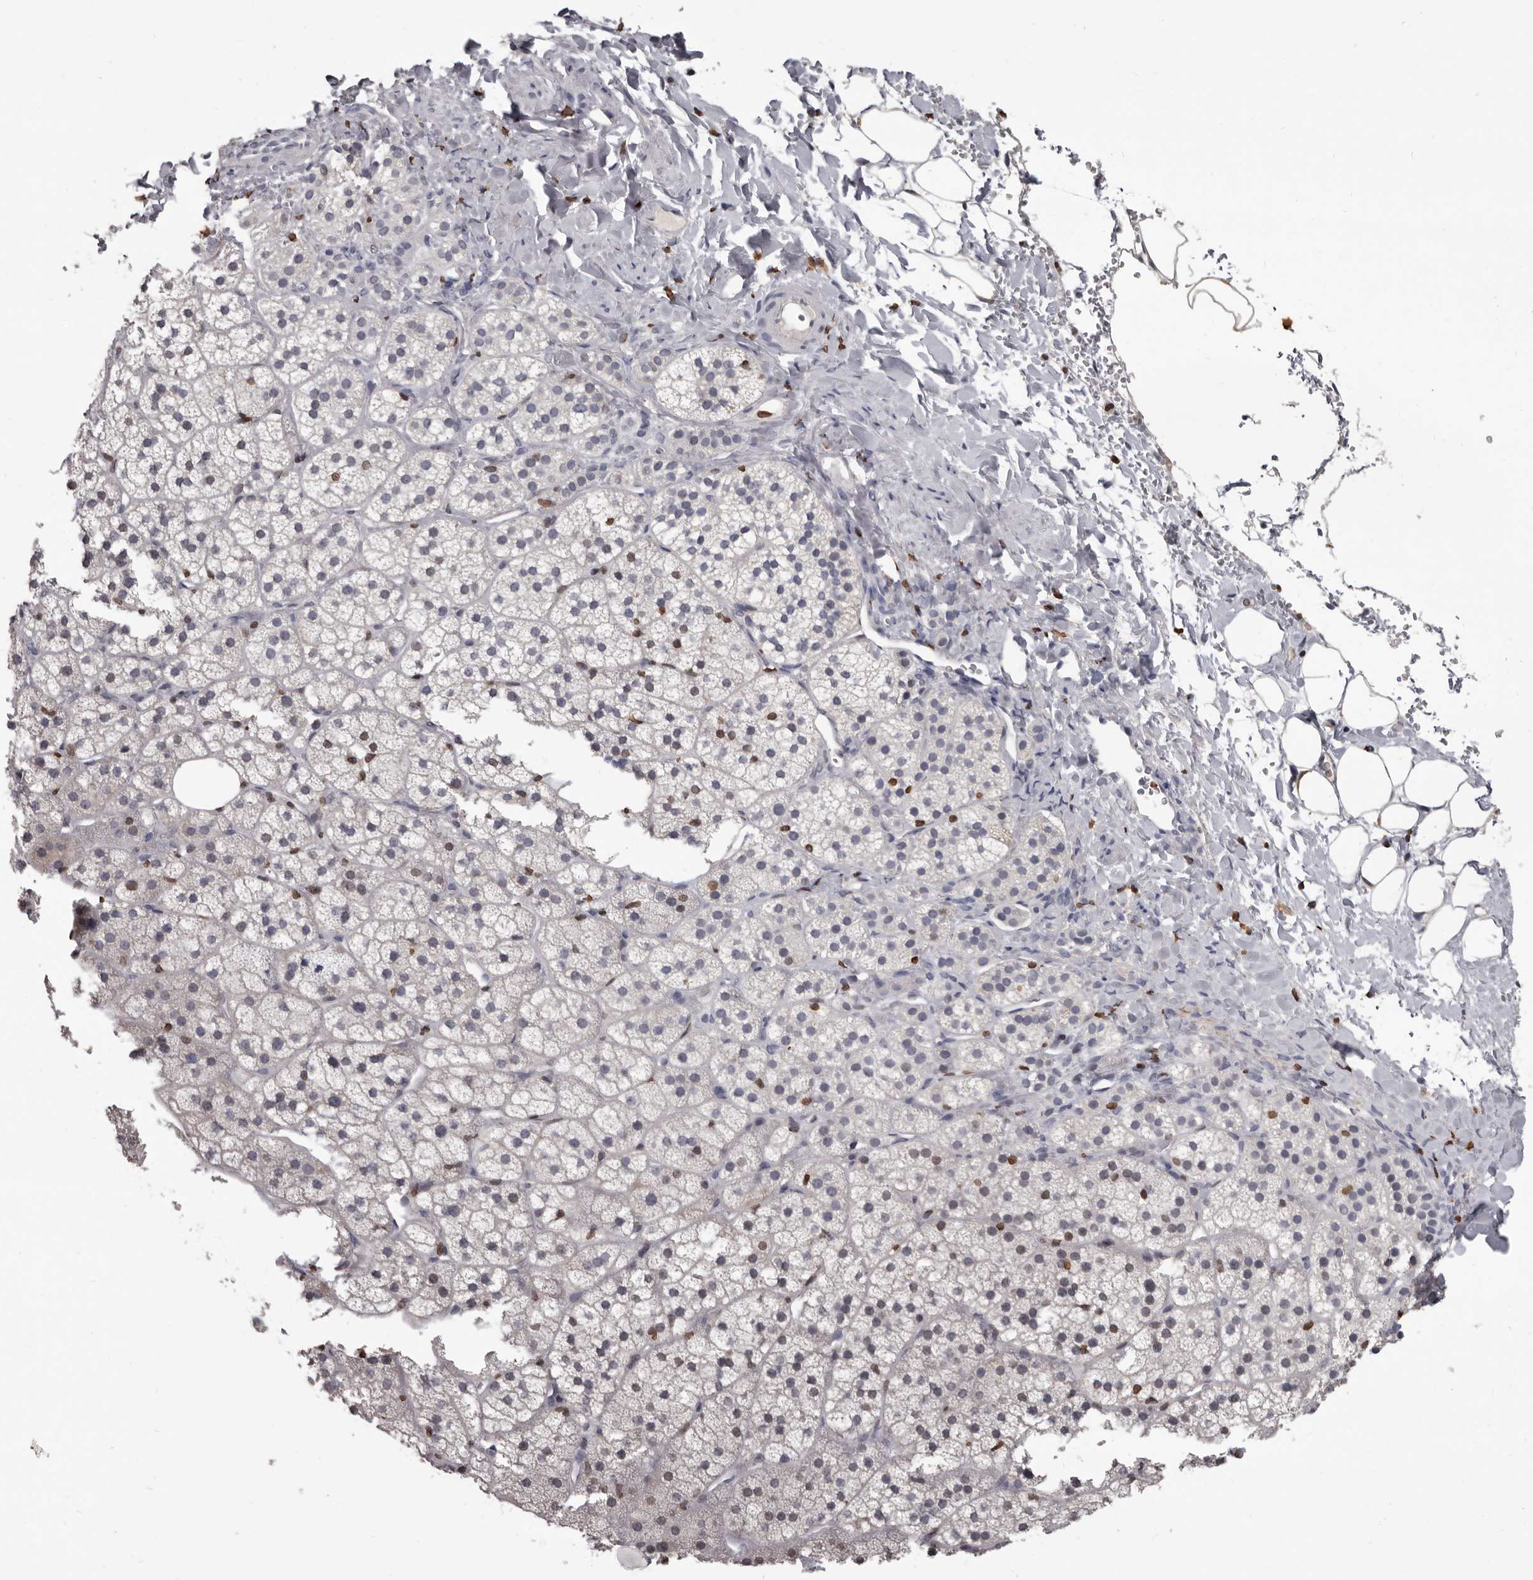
{"staining": {"intensity": "moderate", "quantity": "<25%", "location": "cytoplasmic/membranous,nuclear"}, "tissue": "adrenal gland", "cell_type": "Glandular cells", "image_type": "normal", "snomed": [{"axis": "morphology", "description": "Normal tissue, NOS"}, {"axis": "topography", "description": "Adrenal gland"}], "caption": "Brown immunohistochemical staining in normal adrenal gland displays moderate cytoplasmic/membranous,nuclear staining in approximately <25% of glandular cells. (Stains: DAB in brown, nuclei in blue, Microscopy: brightfield microscopy at high magnification).", "gene": "AHR", "patient": {"sex": "female", "age": 44}}